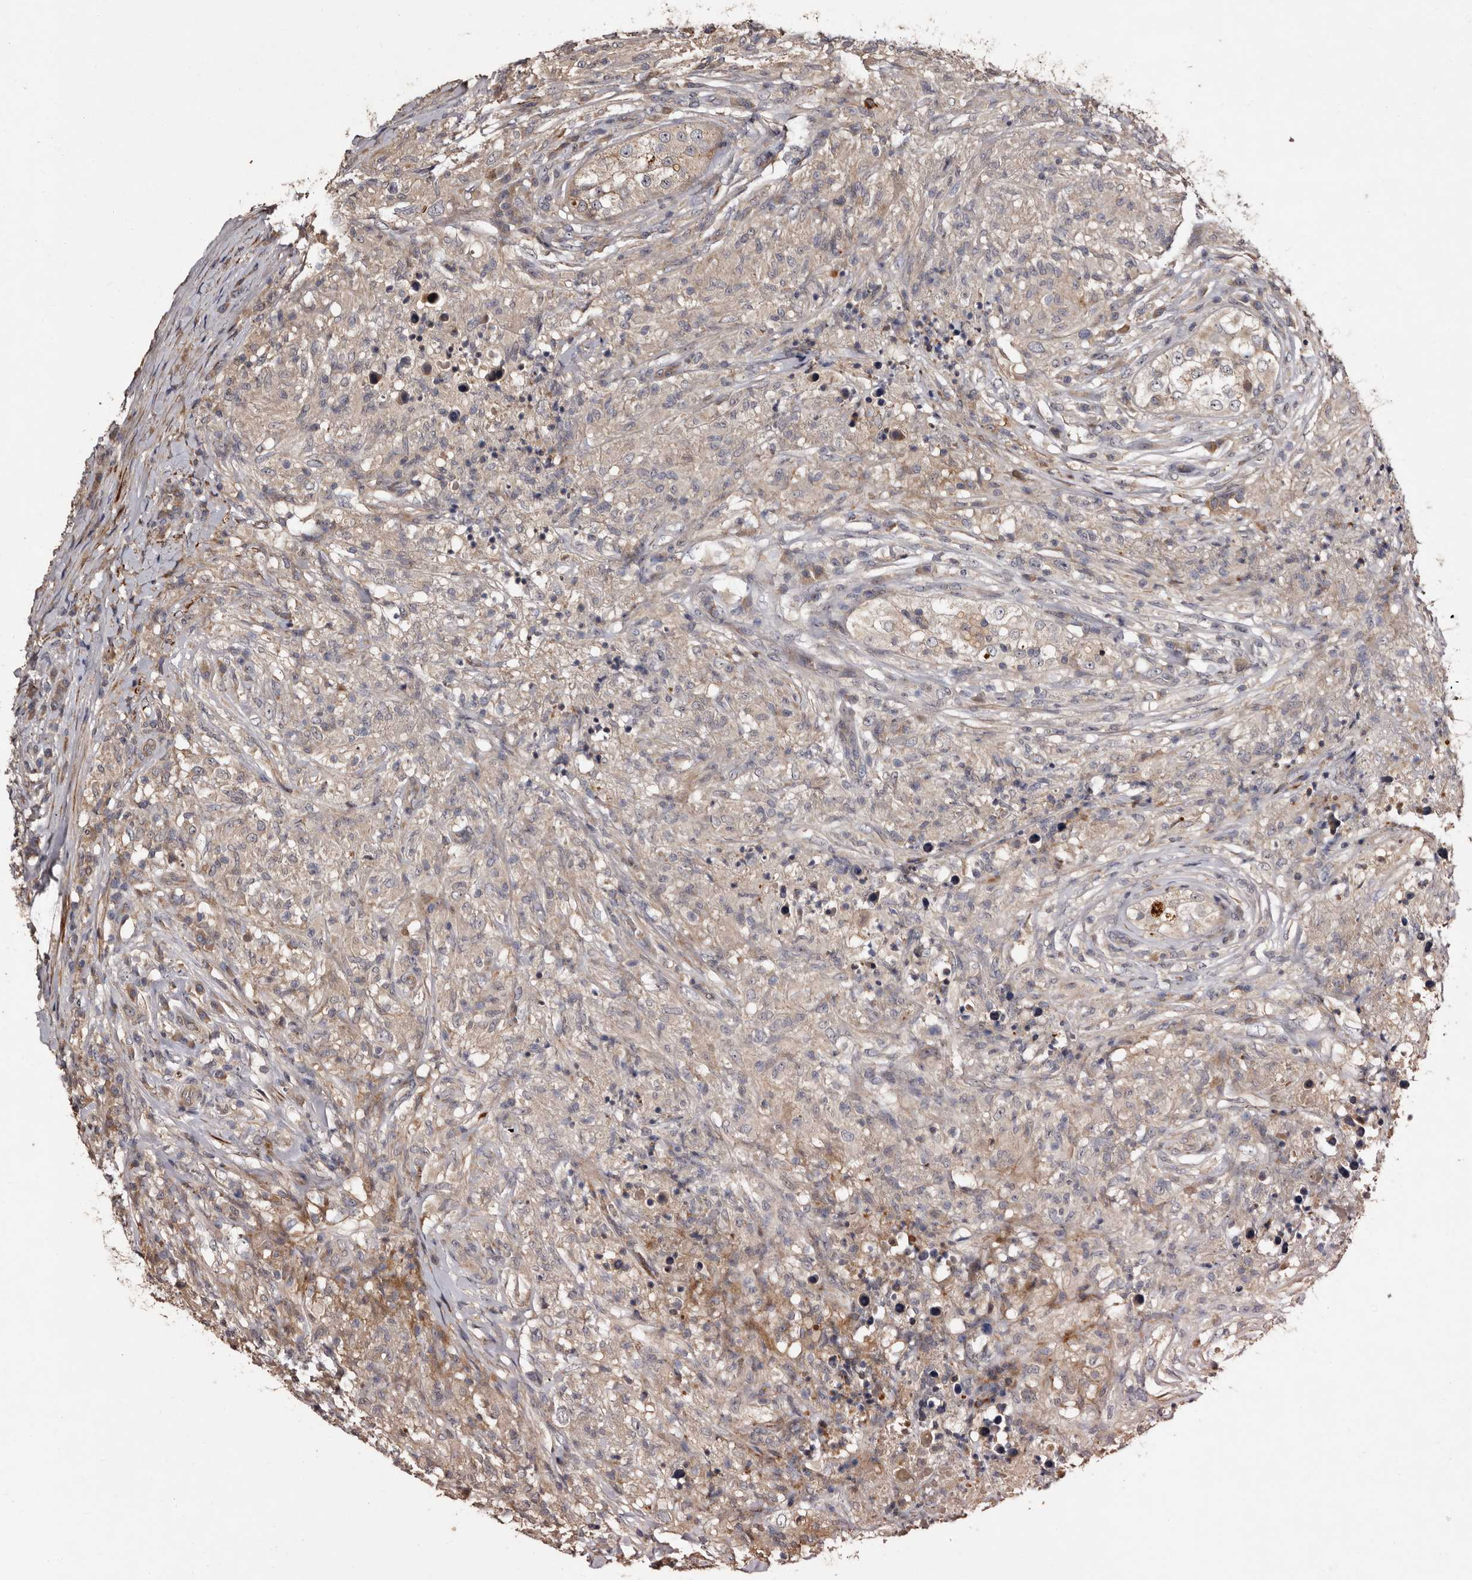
{"staining": {"intensity": "negative", "quantity": "none", "location": "none"}, "tissue": "testis cancer", "cell_type": "Tumor cells", "image_type": "cancer", "snomed": [{"axis": "morphology", "description": "Seminoma, NOS"}, {"axis": "topography", "description": "Testis"}], "caption": "Protein analysis of seminoma (testis) reveals no significant expression in tumor cells.", "gene": "PRKD3", "patient": {"sex": "male", "age": 49}}